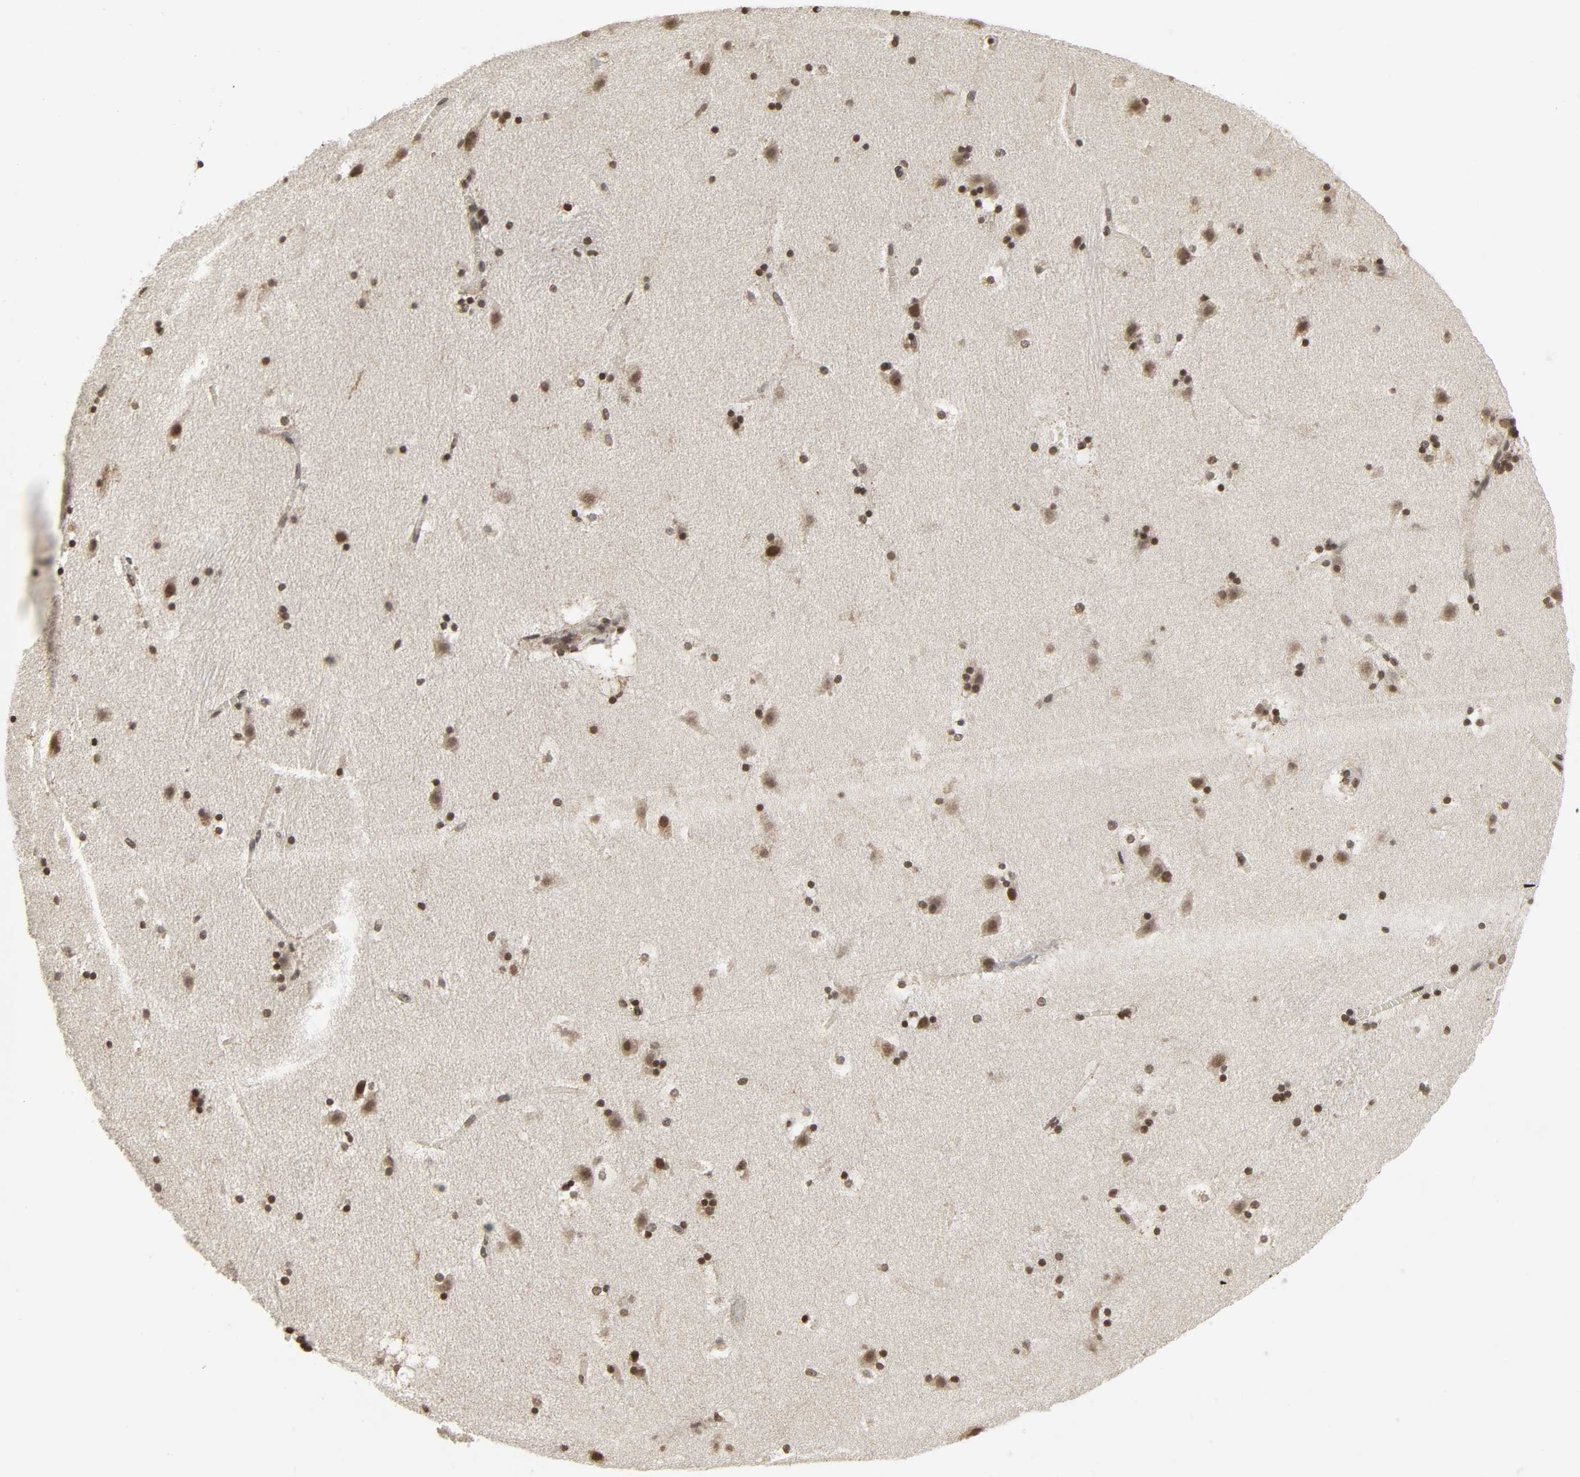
{"staining": {"intensity": "moderate", "quantity": "25%-75%", "location": "nuclear"}, "tissue": "caudate", "cell_type": "Glial cells", "image_type": "normal", "snomed": [{"axis": "morphology", "description": "Normal tissue, NOS"}, {"axis": "topography", "description": "Lateral ventricle wall"}], "caption": "Brown immunohistochemical staining in unremarkable human caudate reveals moderate nuclear positivity in approximately 25%-75% of glial cells. (DAB = brown stain, brightfield microscopy at high magnification).", "gene": "XRCC1", "patient": {"sex": "male", "age": 45}}